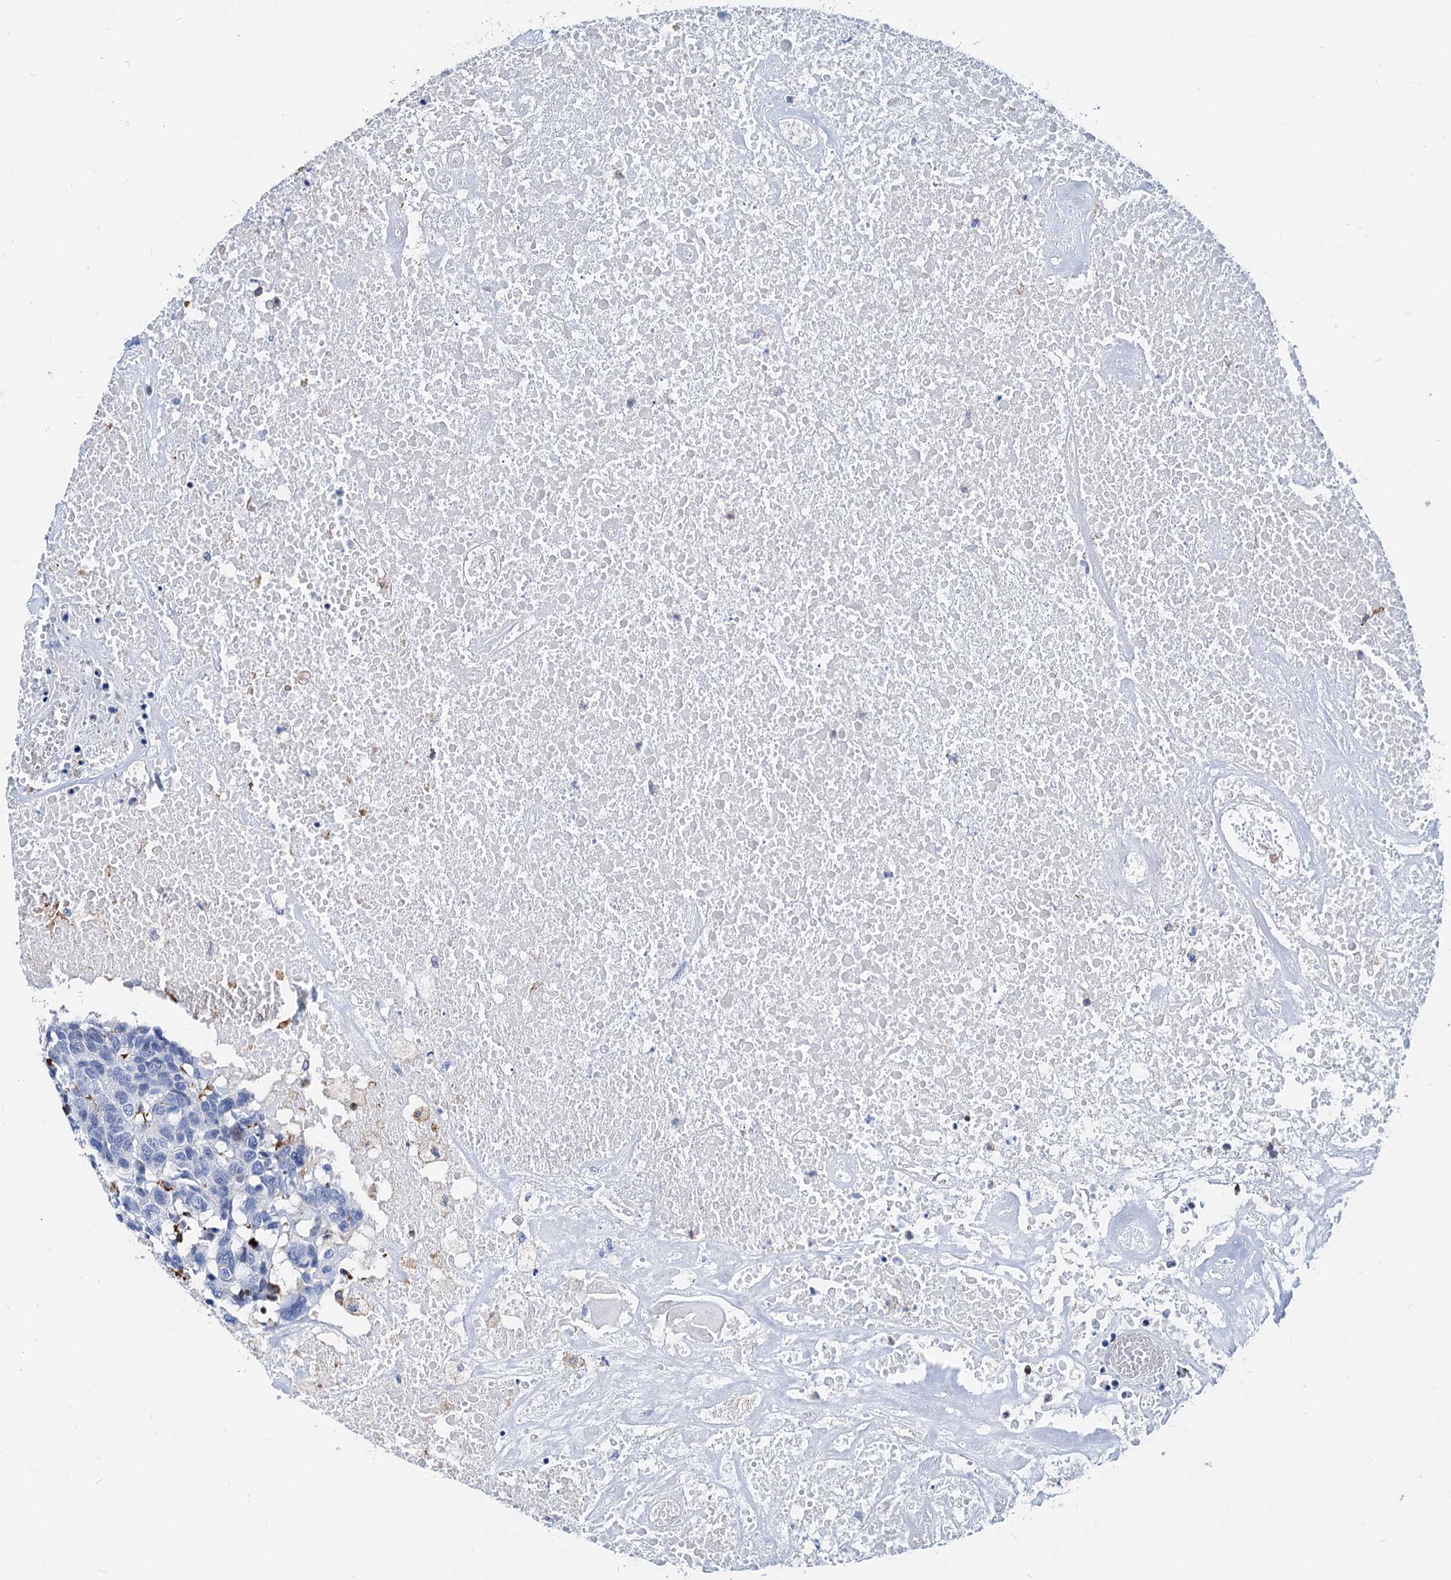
{"staining": {"intensity": "negative", "quantity": "none", "location": "none"}, "tissue": "head and neck cancer", "cell_type": "Tumor cells", "image_type": "cancer", "snomed": [{"axis": "morphology", "description": "Squamous cell carcinoma, NOS"}, {"axis": "topography", "description": "Head-Neck"}], "caption": "Tumor cells show no significant staining in squamous cell carcinoma (head and neck).", "gene": "LCP2", "patient": {"sex": "male", "age": 66}}